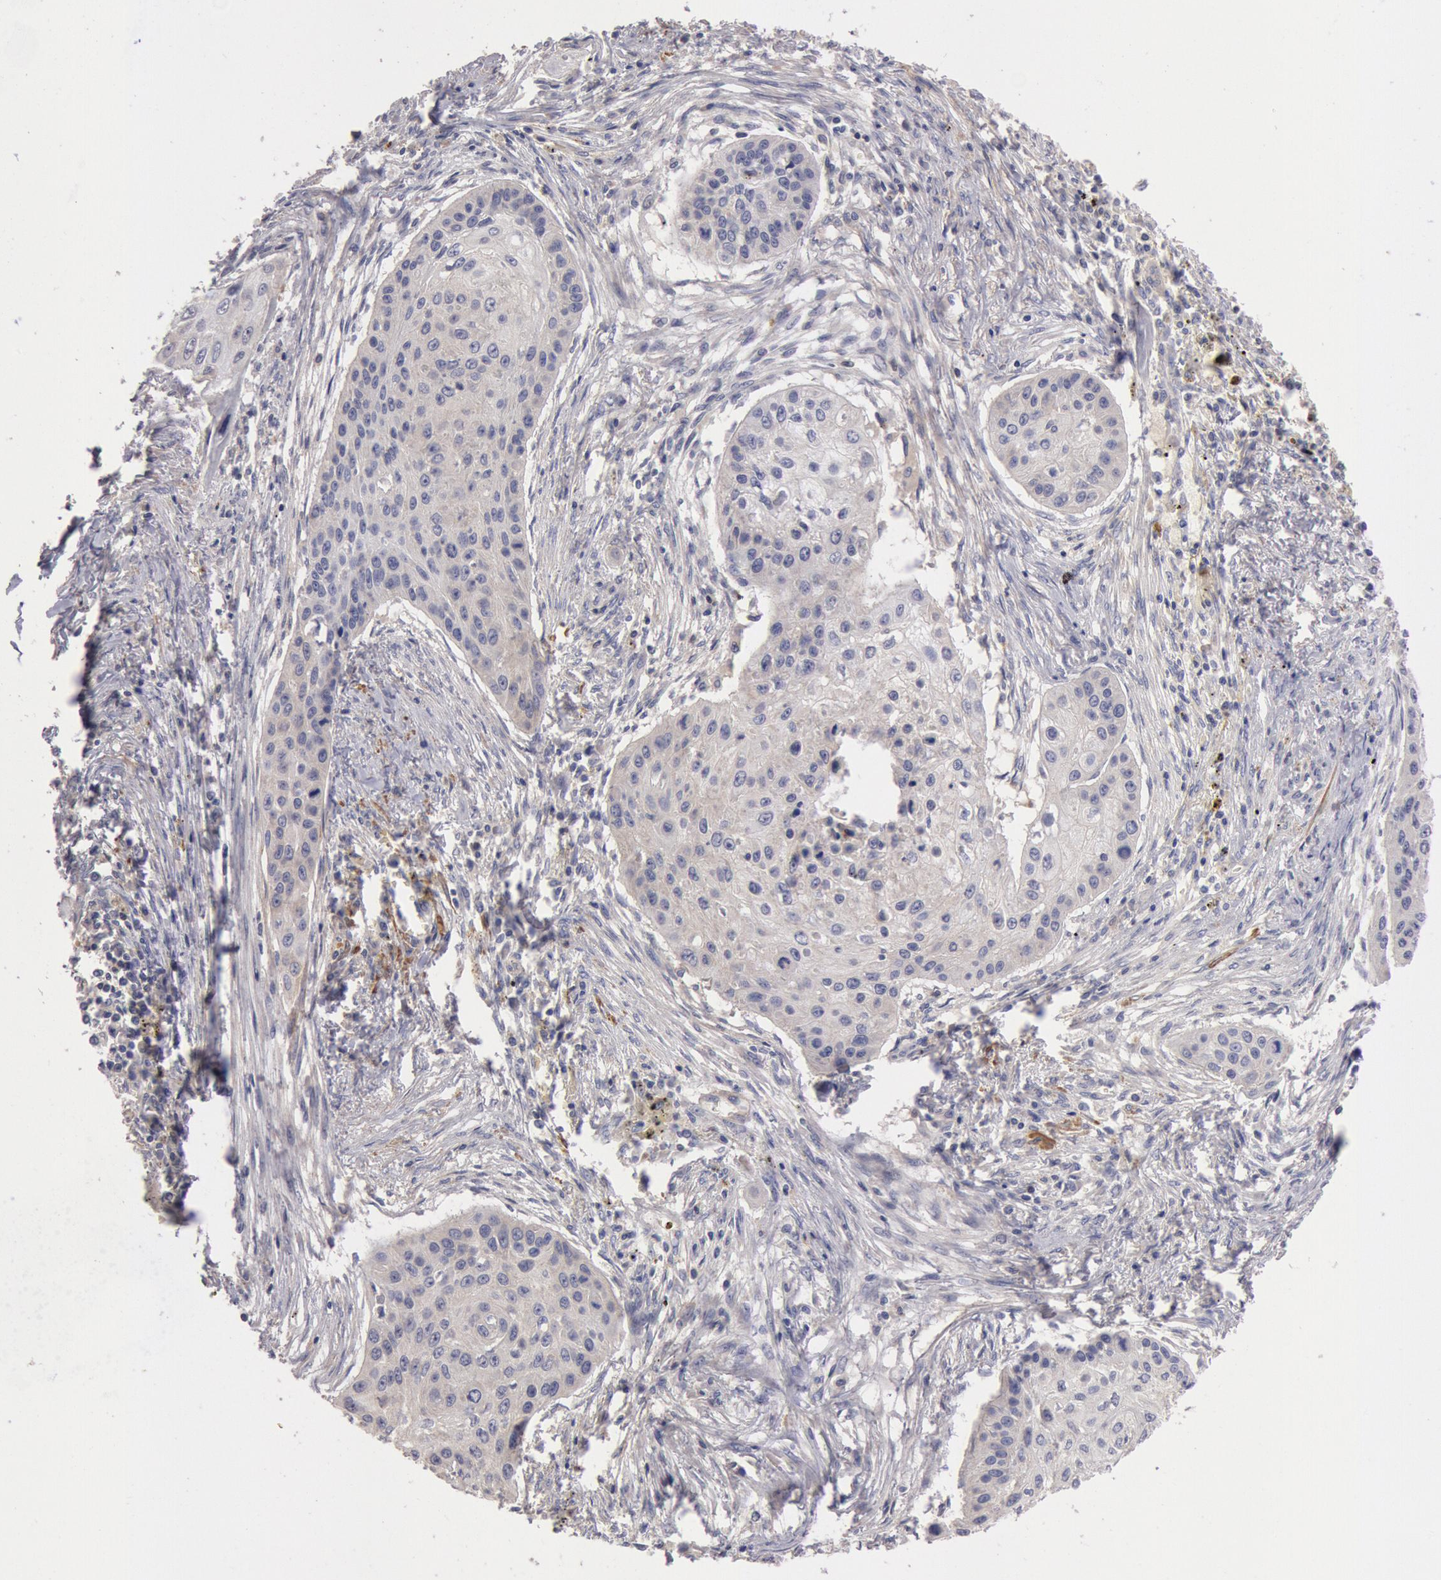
{"staining": {"intensity": "weak", "quantity": "<25%", "location": "cytoplasmic/membranous"}, "tissue": "lung cancer", "cell_type": "Tumor cells", "image_type": "cancer", "snomed": [{"axis": "morphology", "description": "Squamous cell carcinoma, NOS"}, {"axis": "topography", "description": "Lung"}], "caption": "An immunohistochemistry photomicrograph of lung cancer is shown. There is no staining in tumor cells of lung cancer.", "gene": "TMED8", "patient": {"sex": "male", "age": 71}}